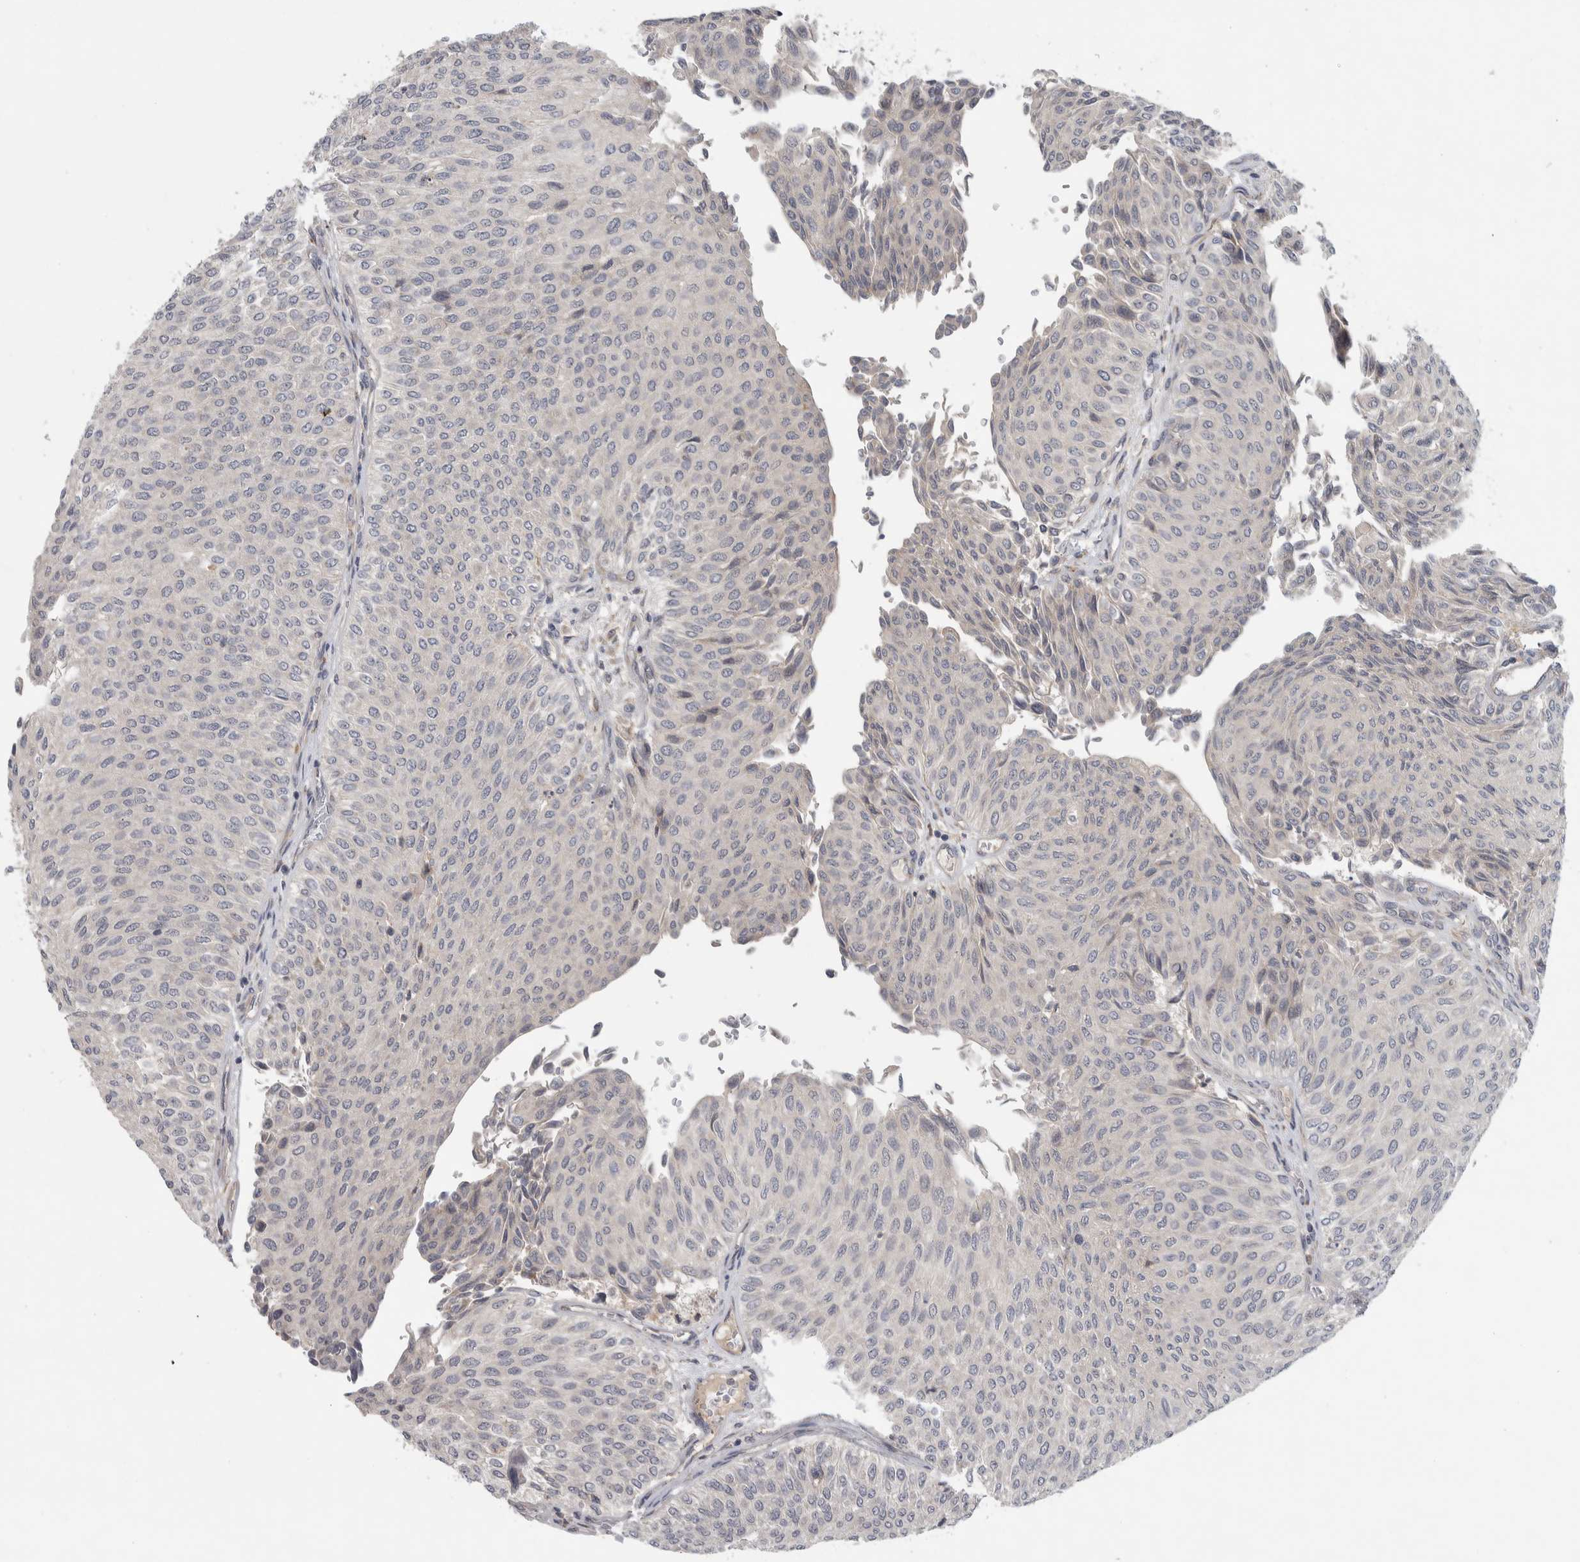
{"staining": {"intensity": "negative", "quantity": "none", "location": "none"}, "tissue": "urothelial cancer", "cell_type": "Tumor cells", "image_type": "cancer", "snomed": [{"axis": "morphology", "description": "Urothelial carcinoma, Low grade"}, {"axis": "topography", "description": "Urinary bladder"}], "caption": "Tumor cells show no significant staining in low-grade urothelial carcinoma.", "gene": "ADPRM", "patient": {"sex": "male", "age": 78}}